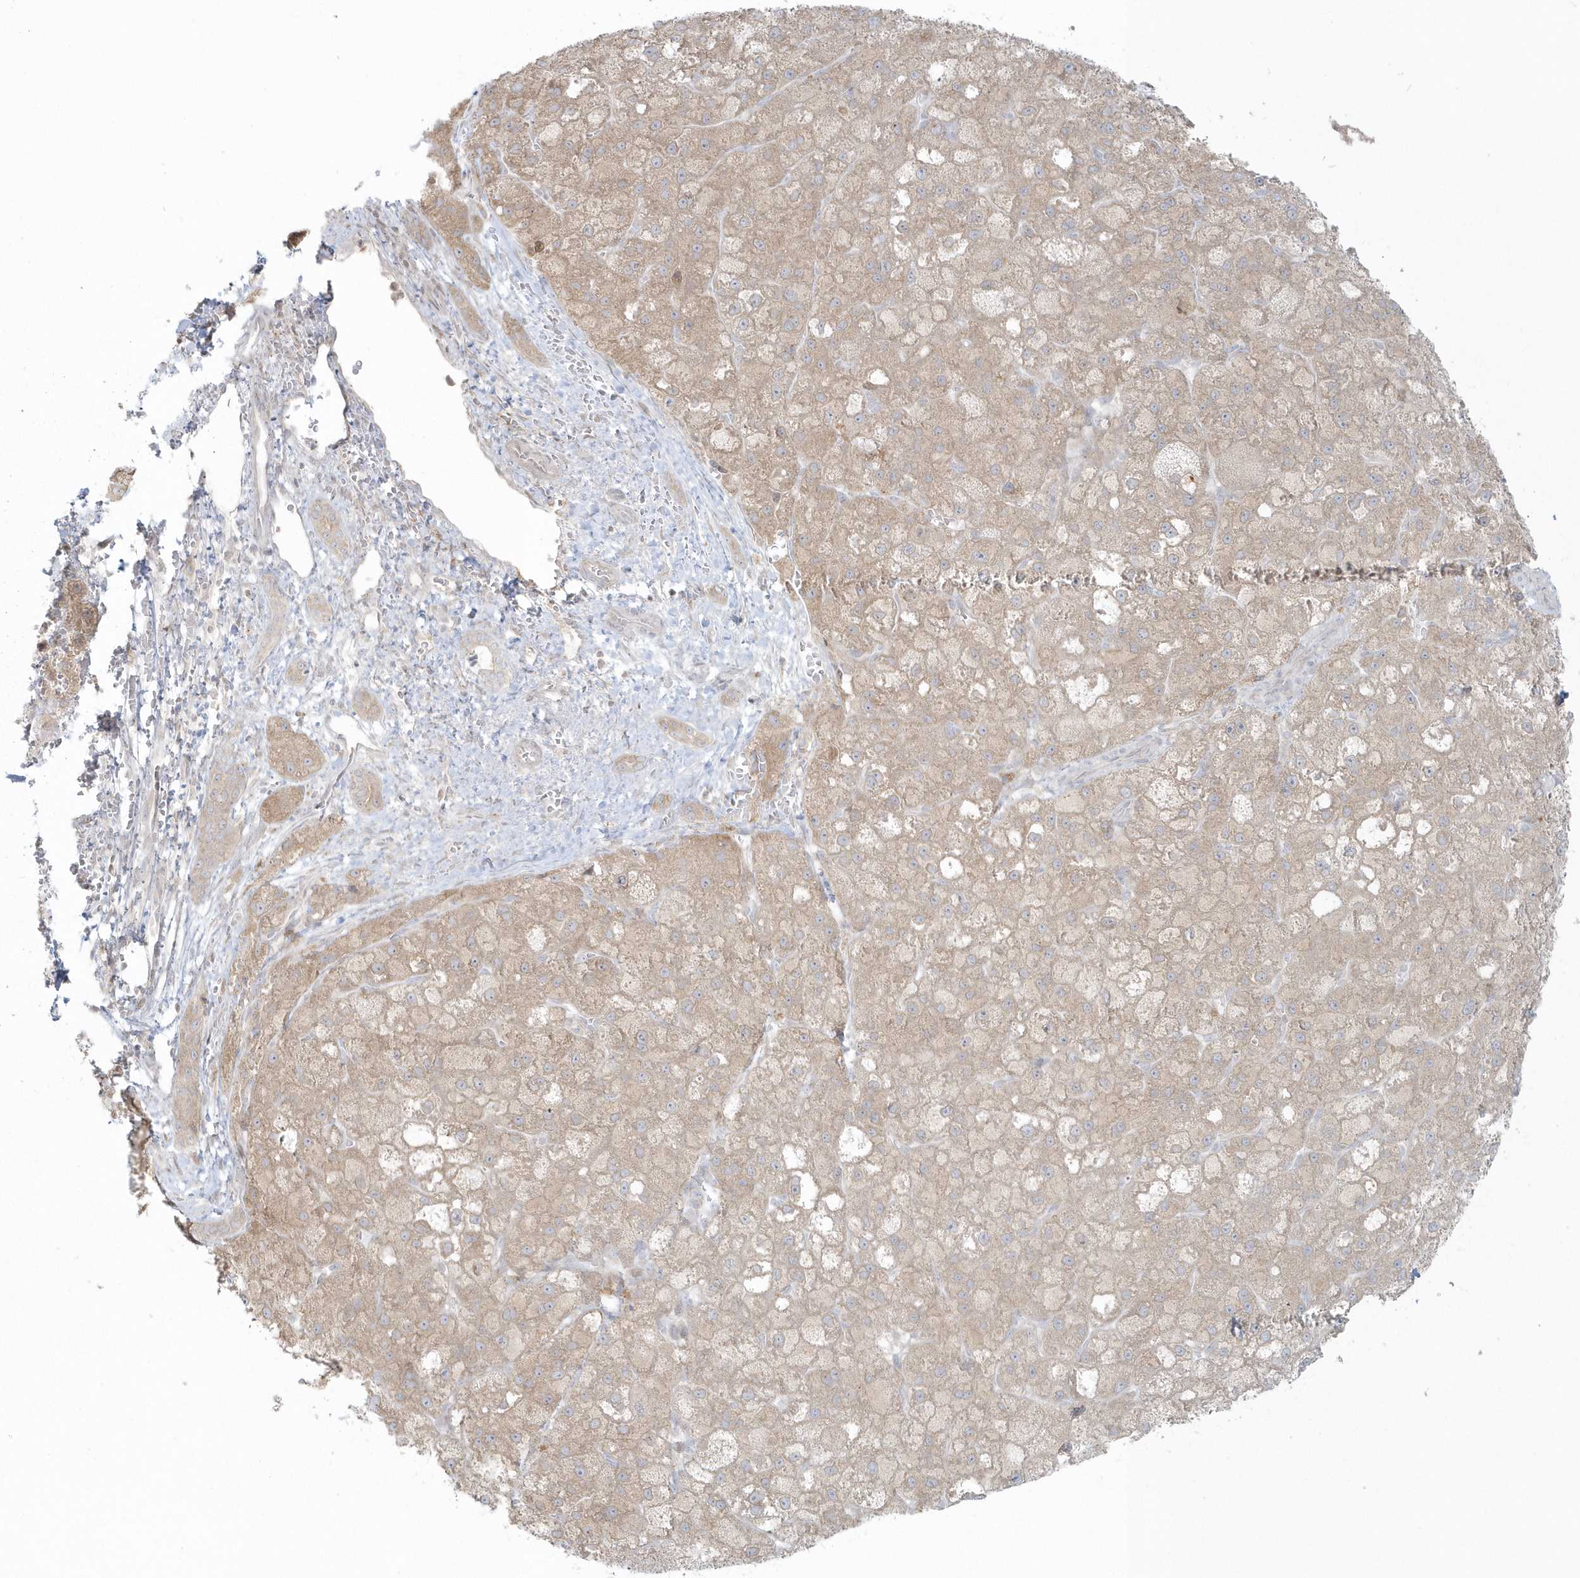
{"staining": {"intensity": "weak", "quantity": "25%-75%", "location": "cytoplasmic/membranous"}, "tissue": "liver cancer", "cell_type": "Tumor cells", "image_type": "cancer", "snomed": [{"axis": "morphology", "description": "Carcinoma, Hepatocellular, NOS"}, {"axis": "topography", "description": "Liver"}], "caption": "Immunohistochemical staining of human liver cancer (hepatocellular carcinoma) reveals low levels of weak cytoplasmic/membranous protein staining in about 25%-75% of tumor cells.", "gene": "BLTP3A", "patient": {"sex": "male", "age": 57}}